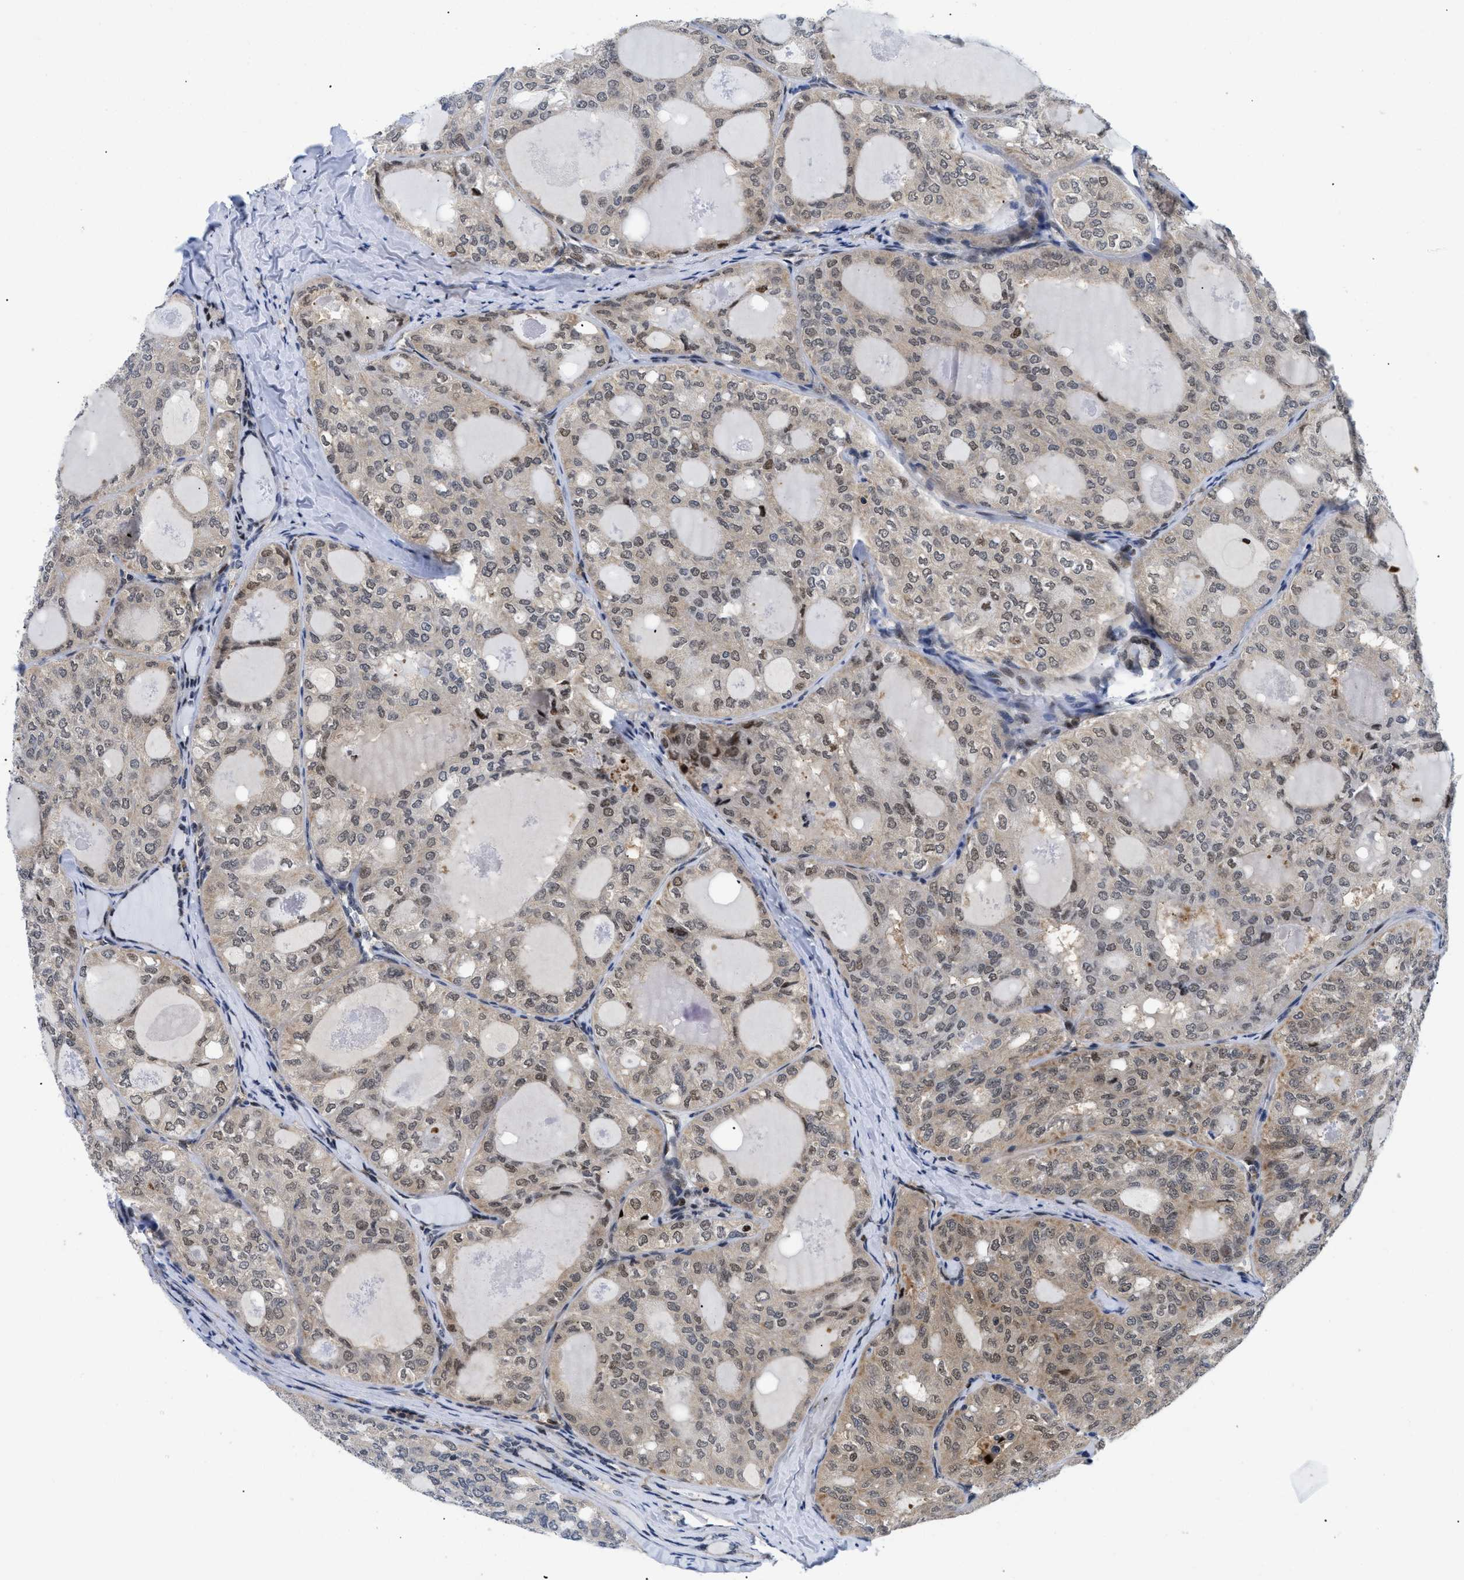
{"staining": {"intensity": "weak", "quantity": ">75%", "location": "cytoplasmic/membranous,nuclear"}, "tissue": "thyroid cancer", "cell_type": "Tumor cells", "image_type": "cancer", "snomed": [{"axis": "morphology", "description": "Follicular adenoma carcinoma, NOS"}, {"axis": "topography", "description": "Thyroid gland"}], "caption": "A high-resolution photomicrograph shows IHC staining of thyroid follicular adenoma carcinoma, which displays weak cytoplasmic/membranous and nuclear positivity in about >75% of tumor cells. (Brightfield microscopy of DAB IHC at high magnification).", "gene": "SLC29A2", "patient": {"sex": "male", "age": 75}}